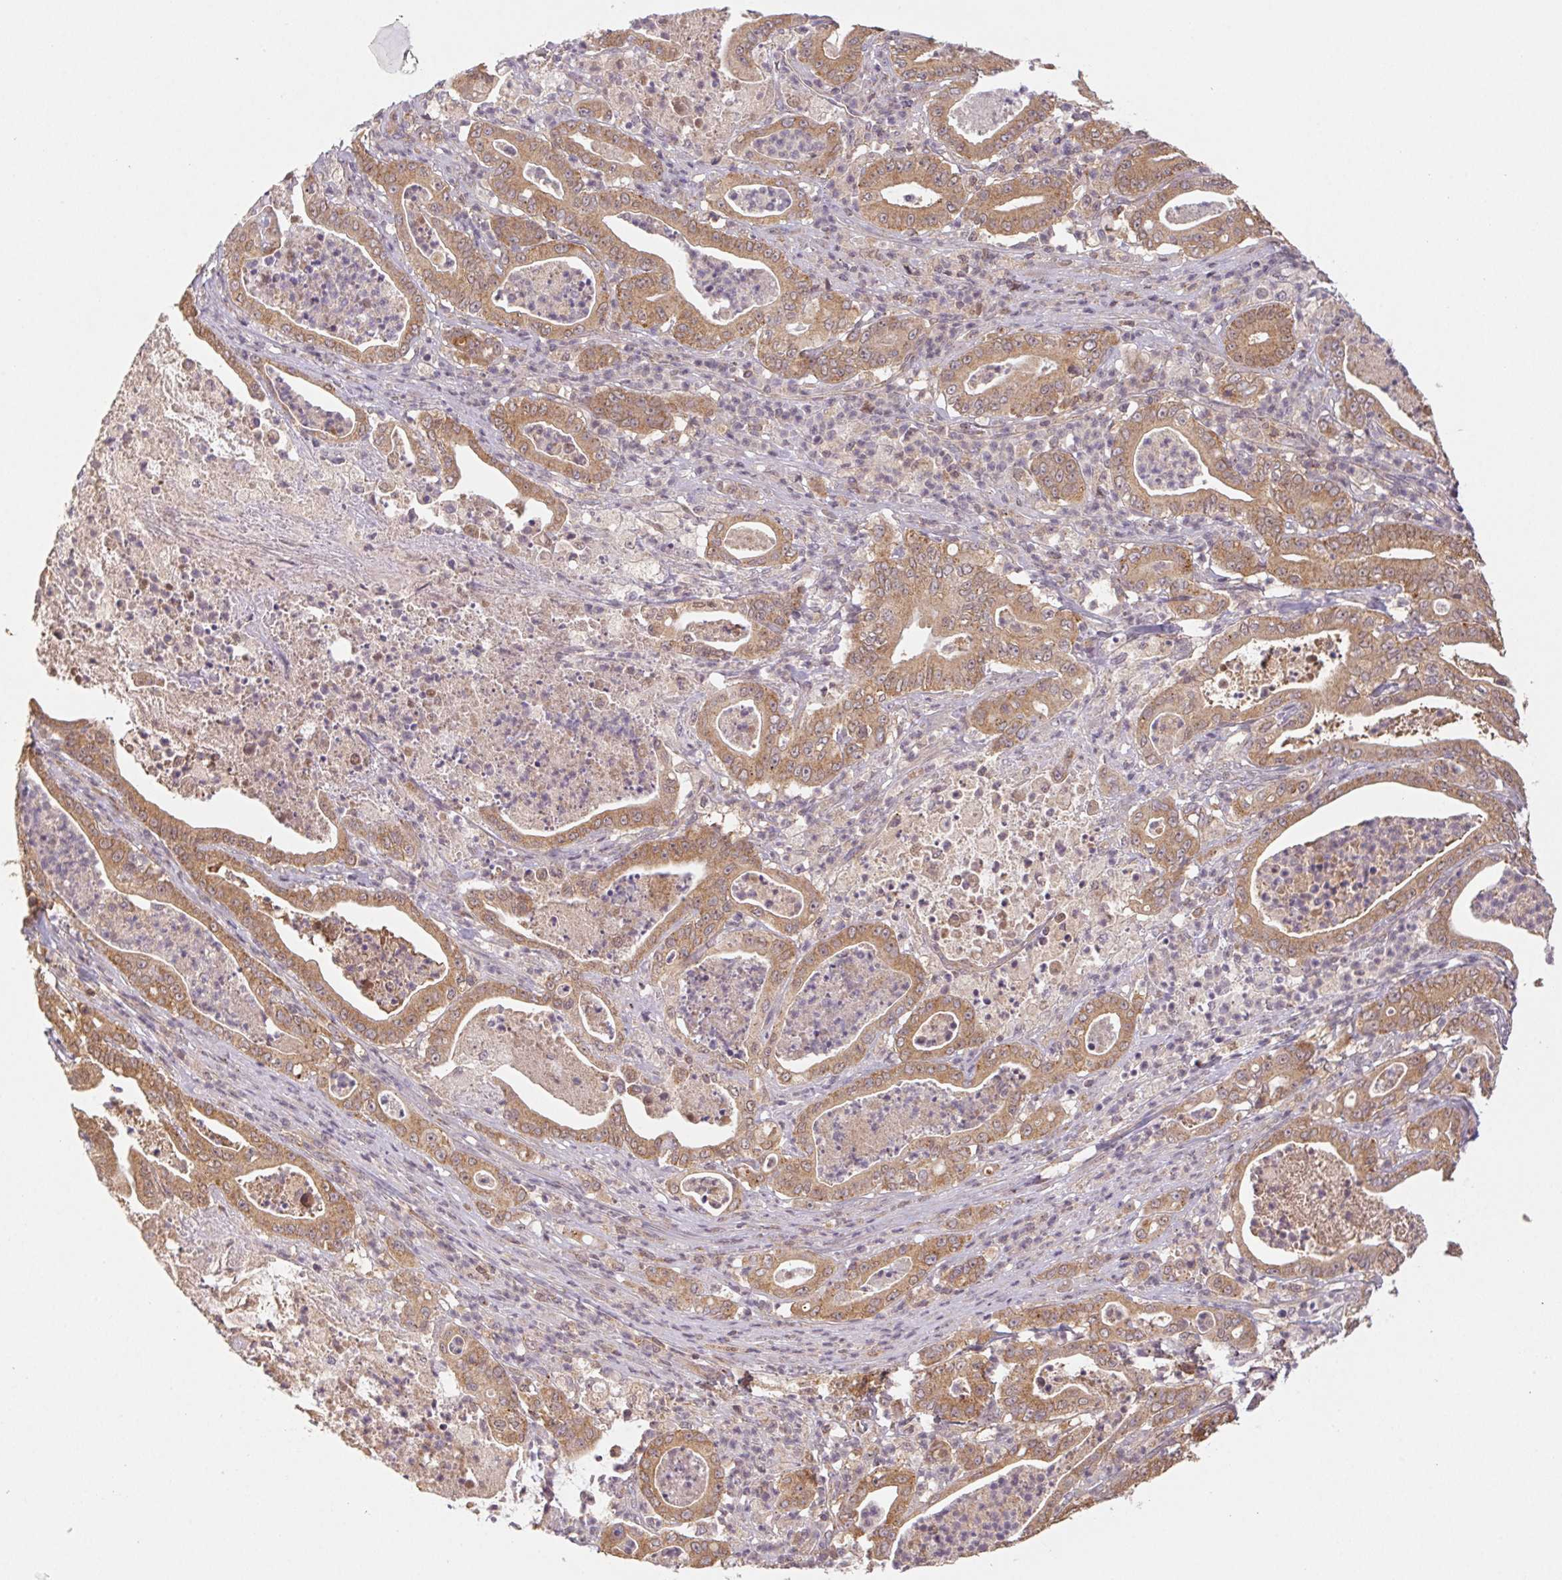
{"staining": {"intensity": "moderate", "quantity": ">75%", "location": "cytoplasmic/membranous"}, "tissue": "pancreatic cancer", "cell_type": "Tumor cells", "image_type": "cancer", "snomed": [{"axis": "morphology", "description": "Adenocarcinoma, NOS"}, {"axis": "topography", "description": "Pancreas"}], "caption": "A histopathology image of human adenocarcinoma (pancreatic) stained for a protein shows moderate cytoplasmic/membranous brown staining in tumor cells.", "gene": "MTHFD1", "patient": {"sex": "male", "age": 71}}